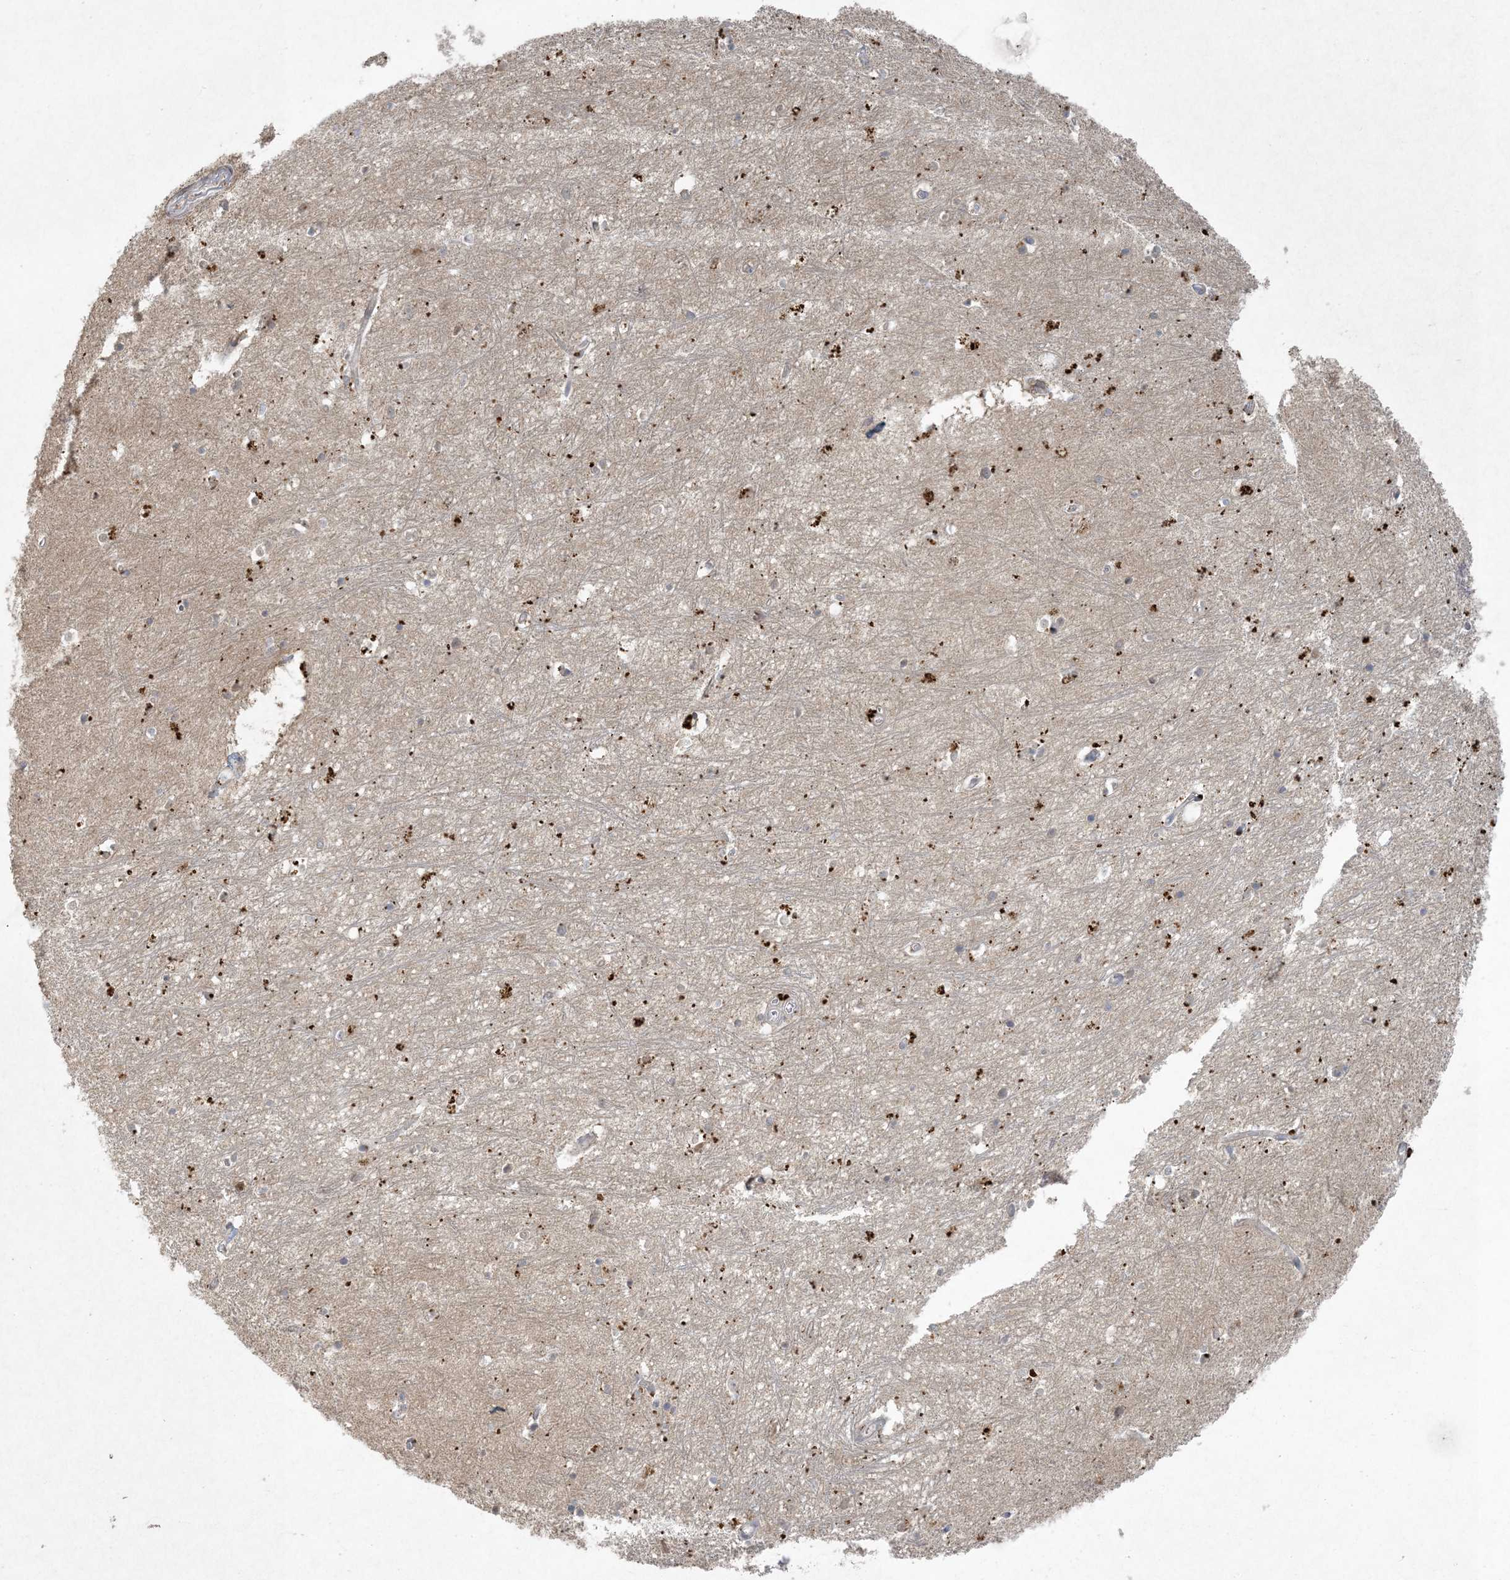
{"staining": {"intensity": "negative", "quantity": "none", "location": "none"}, "tissue": "hippocampus", "cell_type": "Glial cells", "image_type": "normal", "snomed": [{"axis": "morphology", "description": "Normal tissue, NOS"}, {"axis": "topography", "description": "Hippocampus"}], "caption": "A high-resolution histopathology image shows IHC staining of unremarkable hippocampus, which reveals no significant staining in glial cells. (DAB IHC visualized using brightfield microscopy, high magnification).", "gene": "CTDNEP1", "patient": {"sex": "female", "age": 64}}